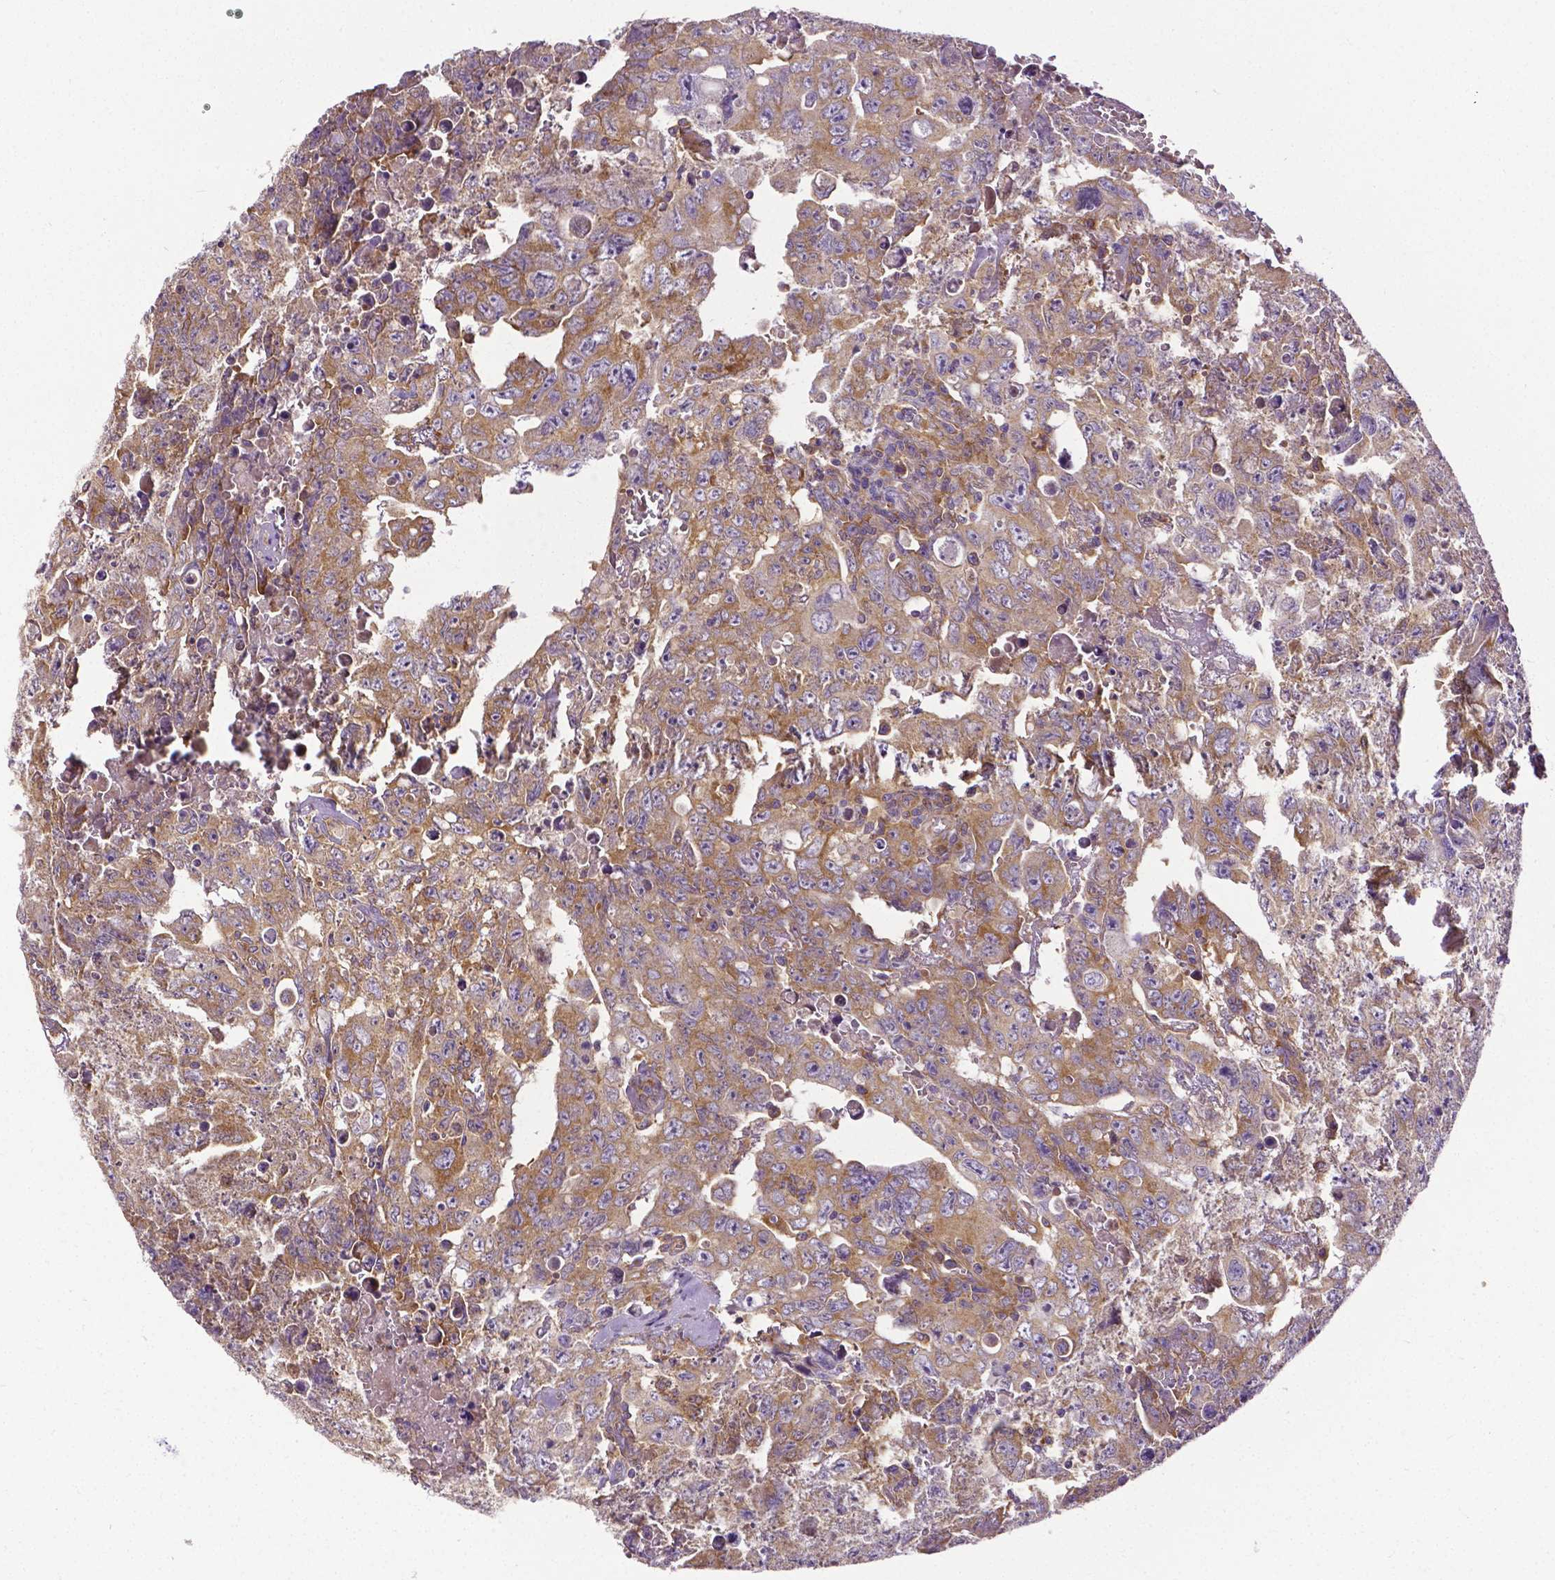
{"staining": {"intensity": "weak", "quantity": ">75%", "location": "cytoplasmic/membranous"}, "tissue": "testis cancer", "cell_type": "Tumor cells", "image_type": "cancer", "snomed": [{"axis": "morphology", "description": "Carcinoma, Embryonal, NOS"}, {"axis": "topography", "description": "Testis"}], "caption": "Testis cancer stained with DAB immunohistochemistry shows low levels of weak cytoplasmic/membranous positivity in approximately >75% of tumor cells.", "gene": "DICER1", "patient": {"sex": "male", "age": 24}}